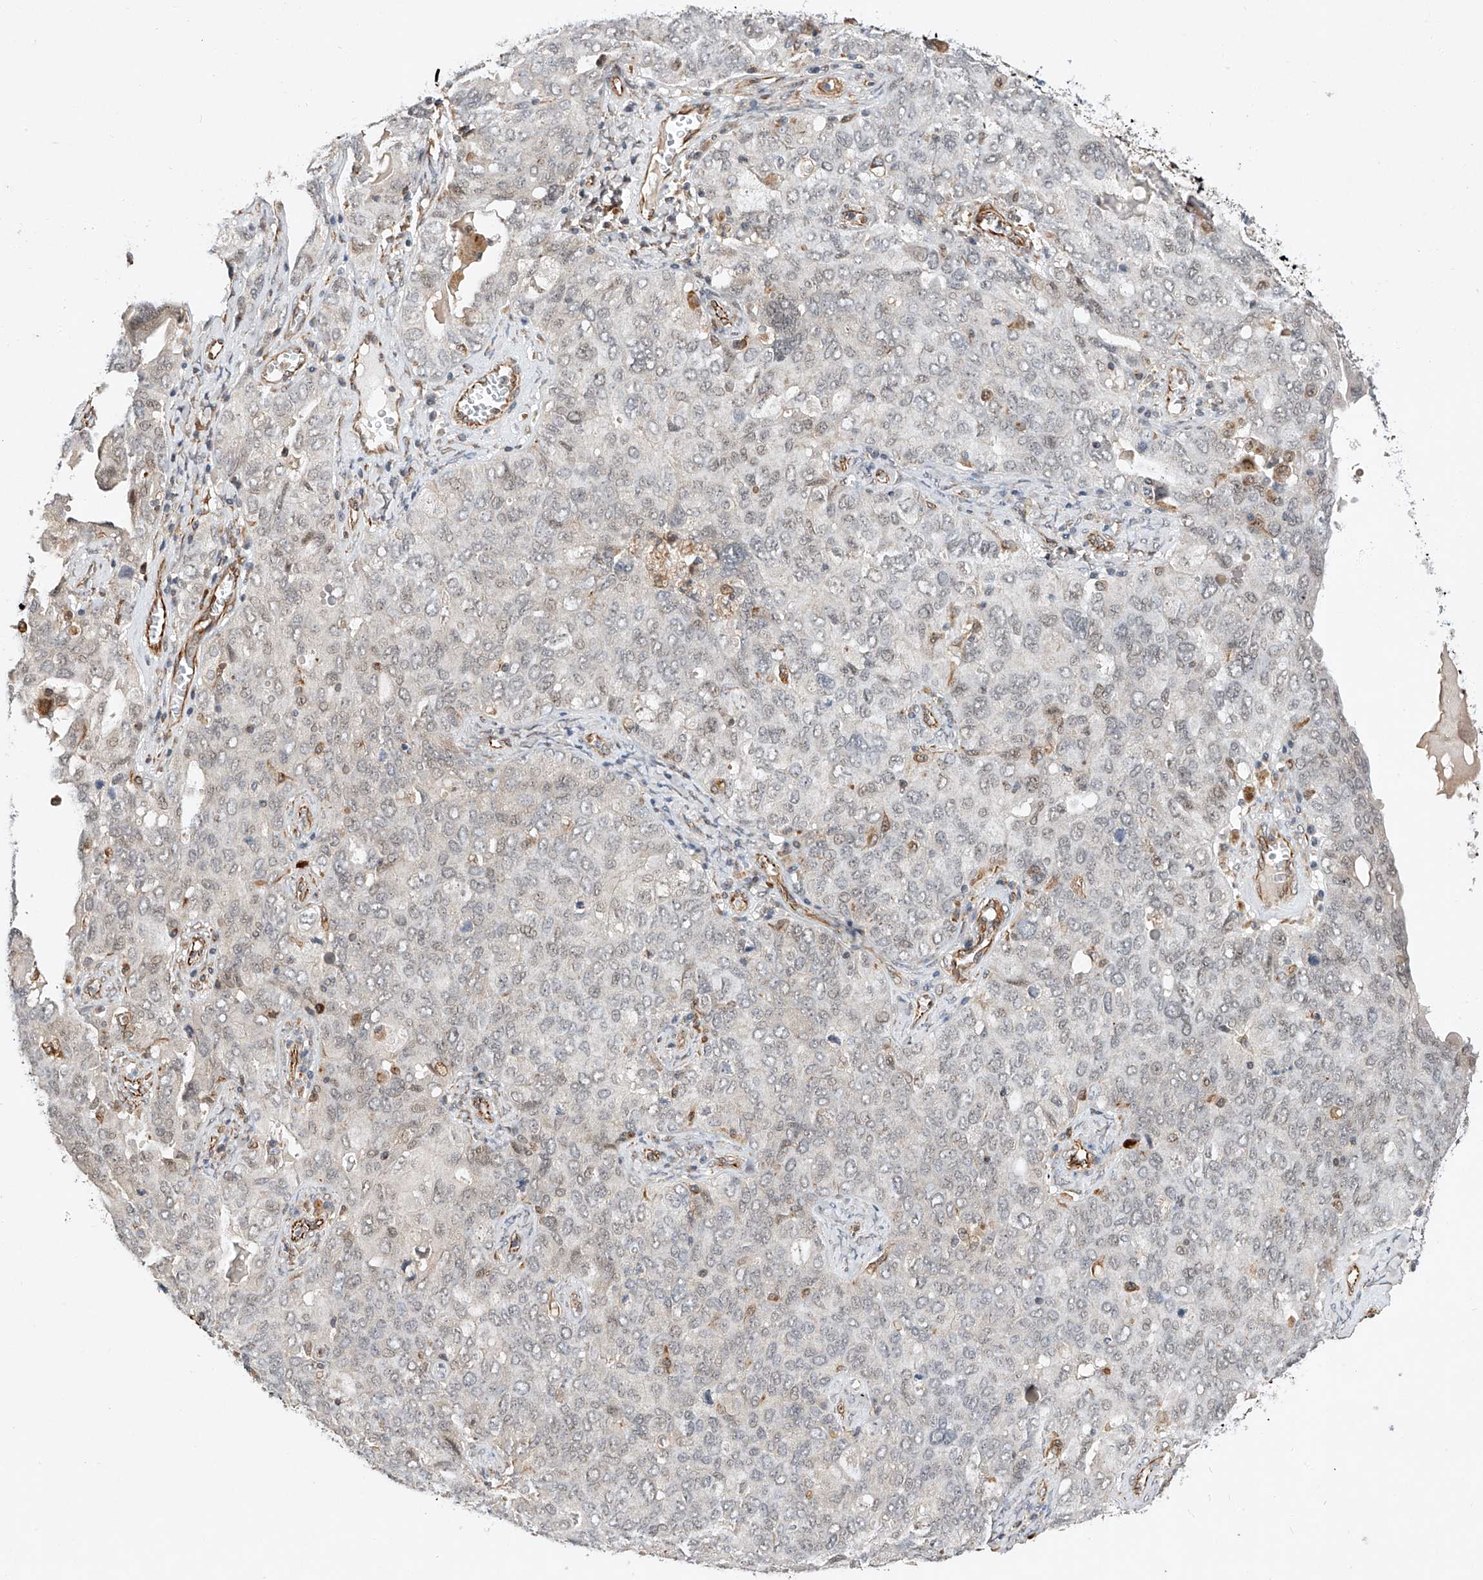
{"staining": {"intensity": "weak", "quantity": "<25%", "location": "nuclear"}, "tissue": "ovarian cancer", "cell_type": "Tumor cells", "image_type": "cancer", "snomed": [{"axis": "morphology", "description": "Carcinoma, endometroid"}, {"axis": "topography", "description": "Ovary"}], "caption": "The immunohistochemistry (IHC) micrograph has no significant staining in tumor cells of ovarian cancer (endometroid carcinoma) tissue.", "gene": "AMD1", "patient": {"sex": "female", "age": 62}}